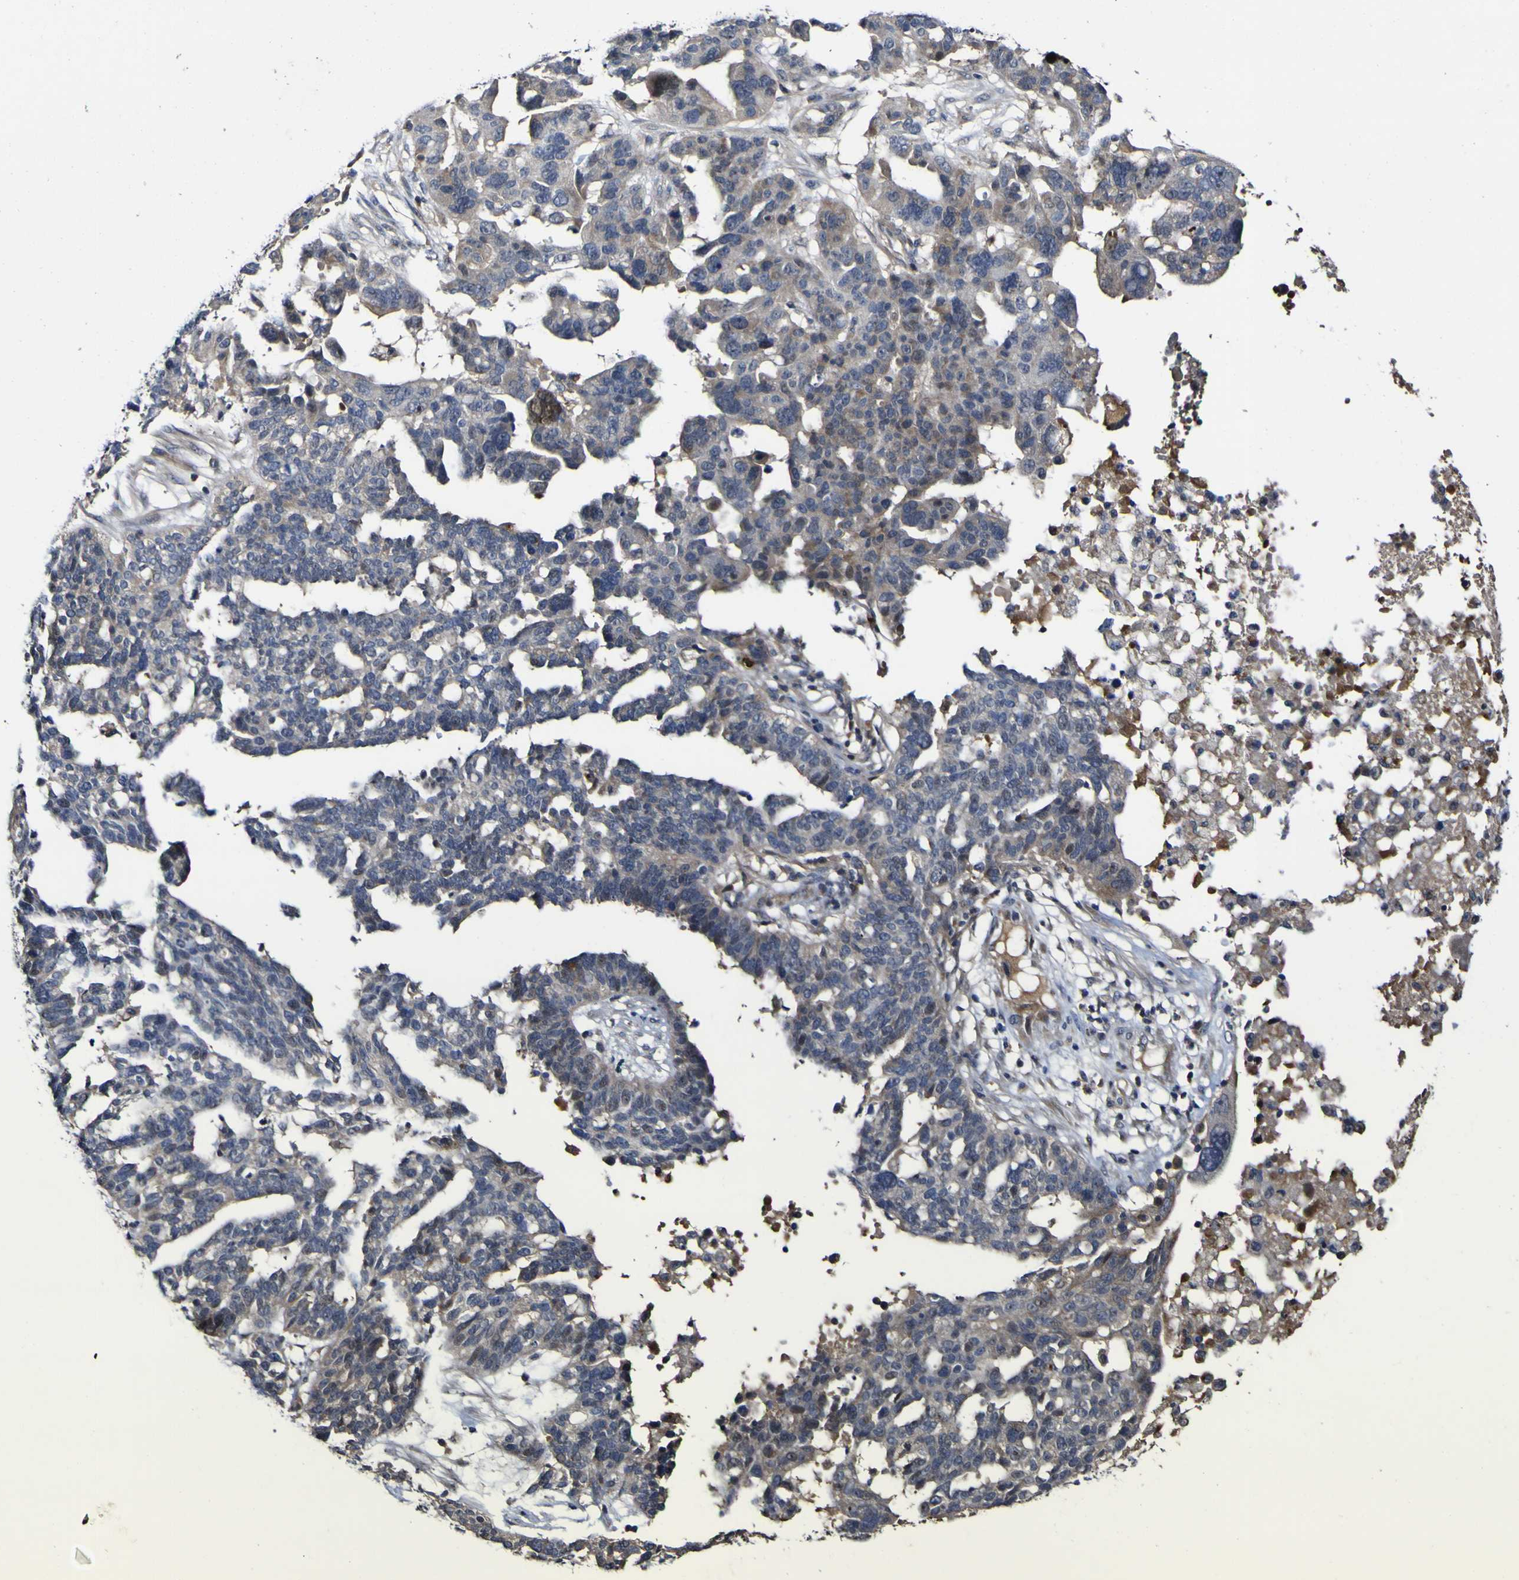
{"staining": {"intensity": "weak", "quantity": "<25%", "location": "cytoplasmic/membranous"}, "tissue": "ovarian cancer", "cell_type": "Tumor cells", "image_type": "cancer", "snomed": [{"axis": "morphology", "description": "Cystadenocarcinoma, serous, NOS"}, {"axis": "topography", "description": "Ovary"}], "caption": "This is a image of IHC staining of ovarian serous cystadenocarcinoma, which shows no staining in tumor cells.", "gene": "CCL2", "patient": {"sex": "female", "age": 59}}